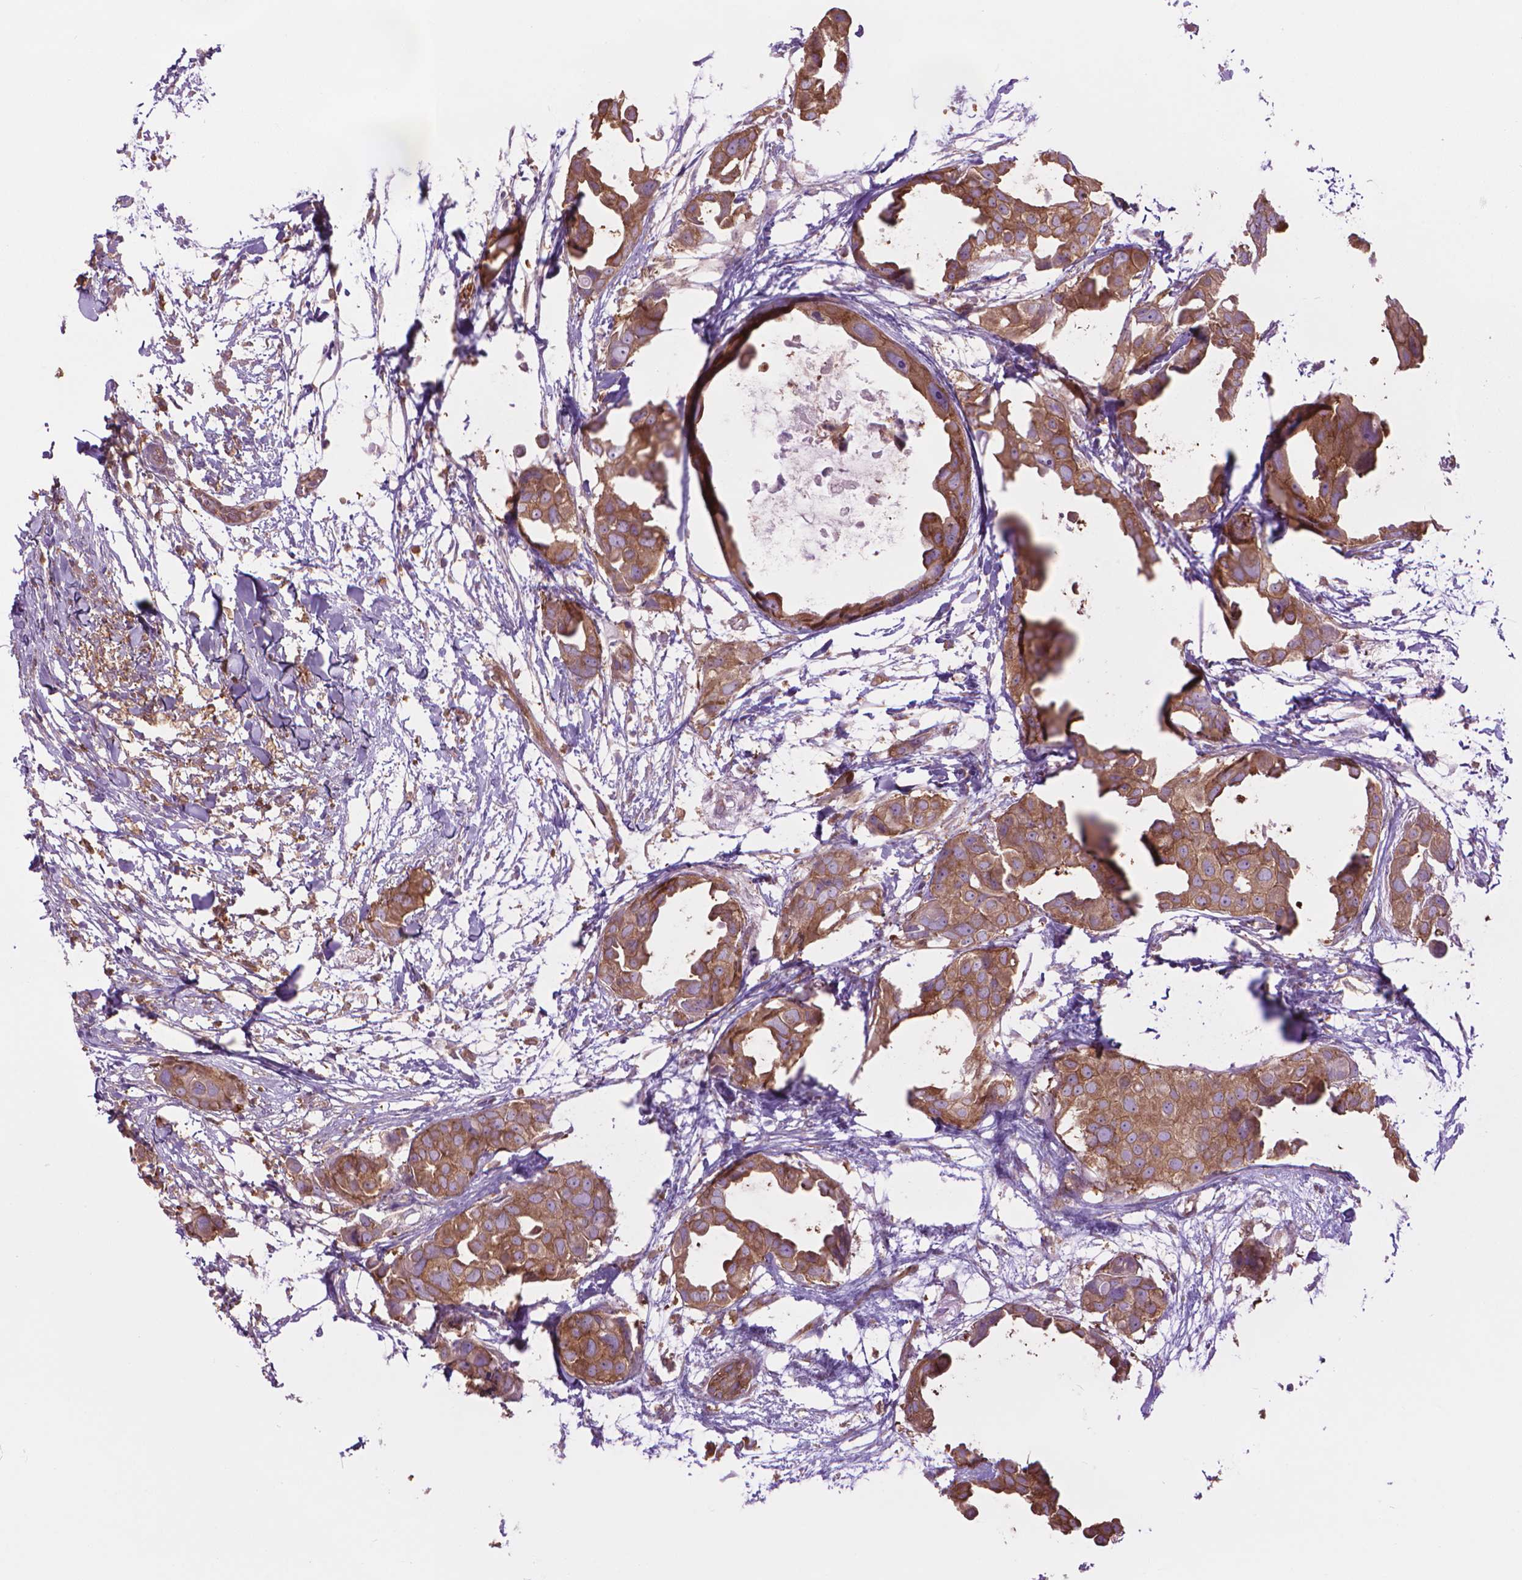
{"staining": {"intensity": "moderate", "quantity": ">75%", "location": "cytoplasmic/membranous"}, "tissue": "breast cancer", "cell_type": "Tumor cells", "image_type": "cancer", "snomed": [{"axis": "morphology", "description": "Duct carcinoma"}, {"axis": "topography", "description": "Breast"}], "caption": "Brown immunohistochemical staining in human breast cancer (intraductal carcinoma) demonstrates moderate cytoplasmic/membranous staining in about >75% of tumor cells.", "gene": "CORO1B", "patient": {"sex": "female", "age": 38}}